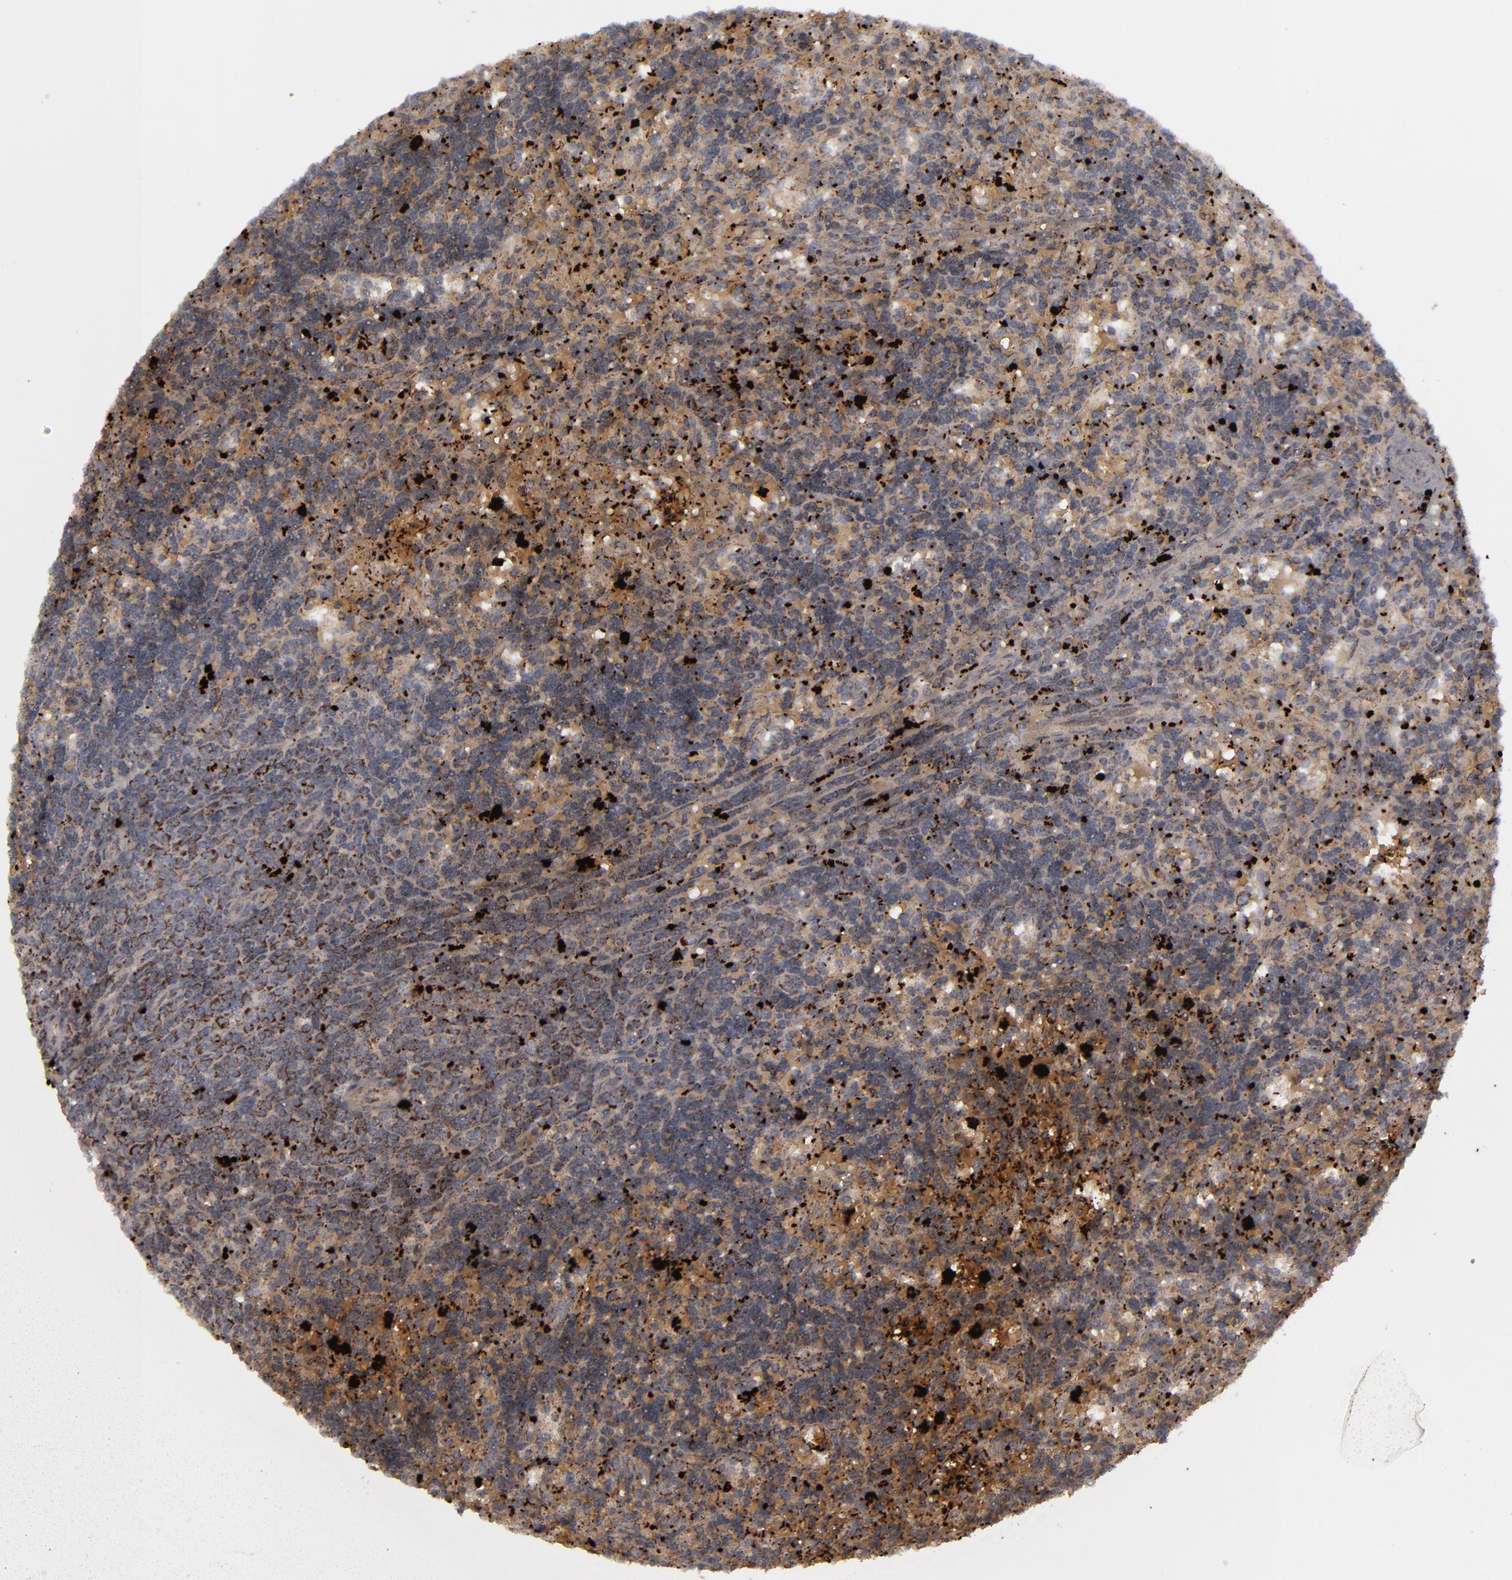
{"staining": {"intensity": "strong", "quantity": "25%-75%", "location": "cytoplasmic/membranous"}, "tissue": "lymphoma", "cell_type": "Tumor cells", "image_type": "cancer", "snomed": [{"axis": "morphology", "description": "Malignant lymphoma, non-Hodgkin's type, Low grade"}, {"axis": "topography", "description": "Spleen"}], "caption": "An IHC image of tumor tissue is shown. Protein staining in brown shows strong cytoplasmic/membranous positivity in malignant lymphoma, non-Hodgkin's type (low-grade) within tumor cells. (brown staining indicates protein expression, while blue staining denotes nuclei).", "gene": "MYOM2", "patient": {"sex": "male", "age": 60}}